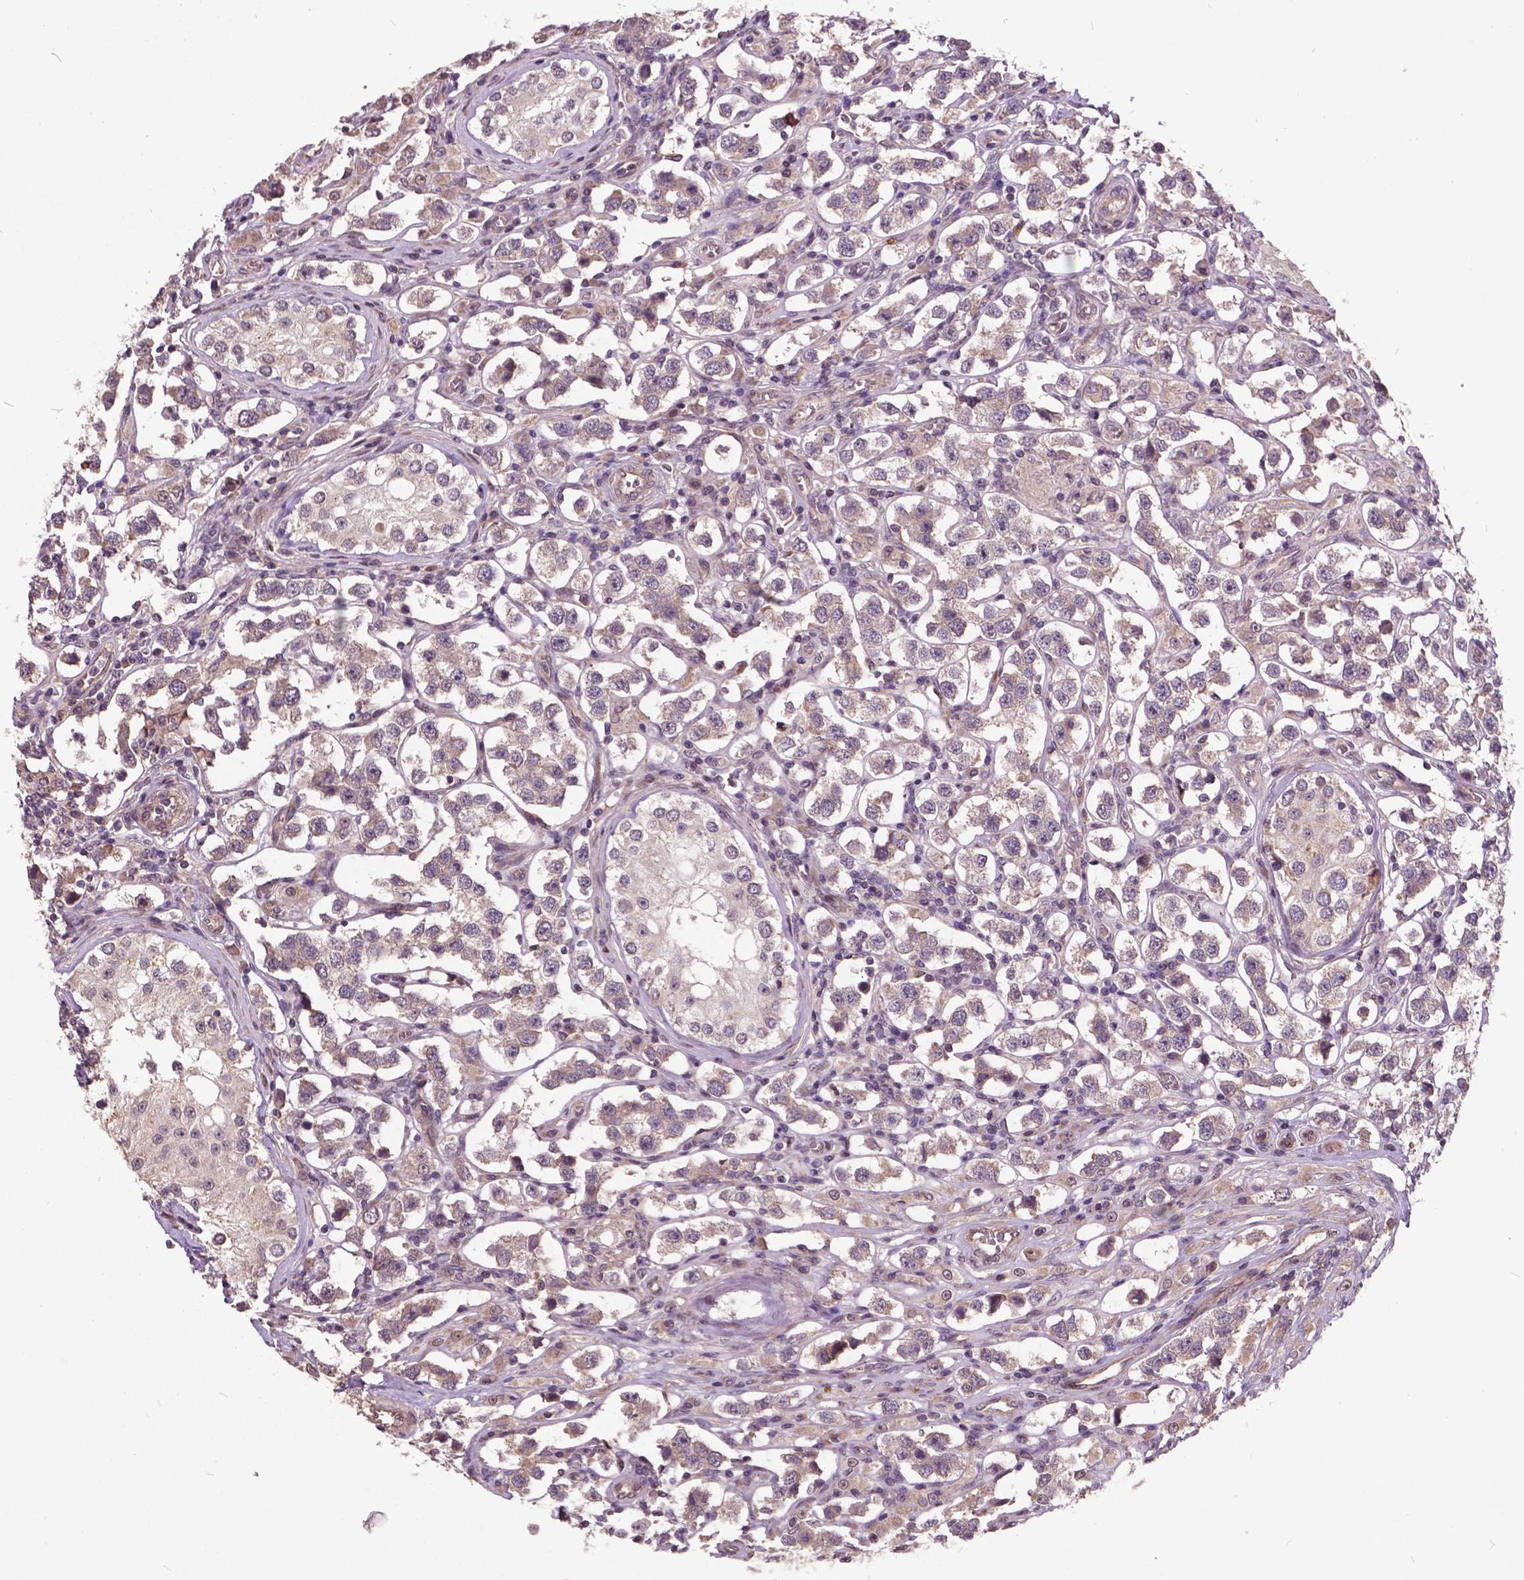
{"staining": {"intensity": "weak", "quantity": "<25%", "location": "cytoplasmic/membranous"}, "tissue": "testis cancer", "cell_type": "Tumor cells", "image_type": "cancer", "snomed": [{"axis": "morphology", "description": "Seminoma, NOS"}, {"axis": "topography", "description": "Testis"}], "caption": "Tumor cells are negative for protein expression in human testis cancer. The staining is performed using DAB (3,3'-diaminobenzidine) brown chromogen with nuclei counter-stained in using hematoxylin.", "gene": "AP1S3", "patient": {"sex": "male", "age": 37}}